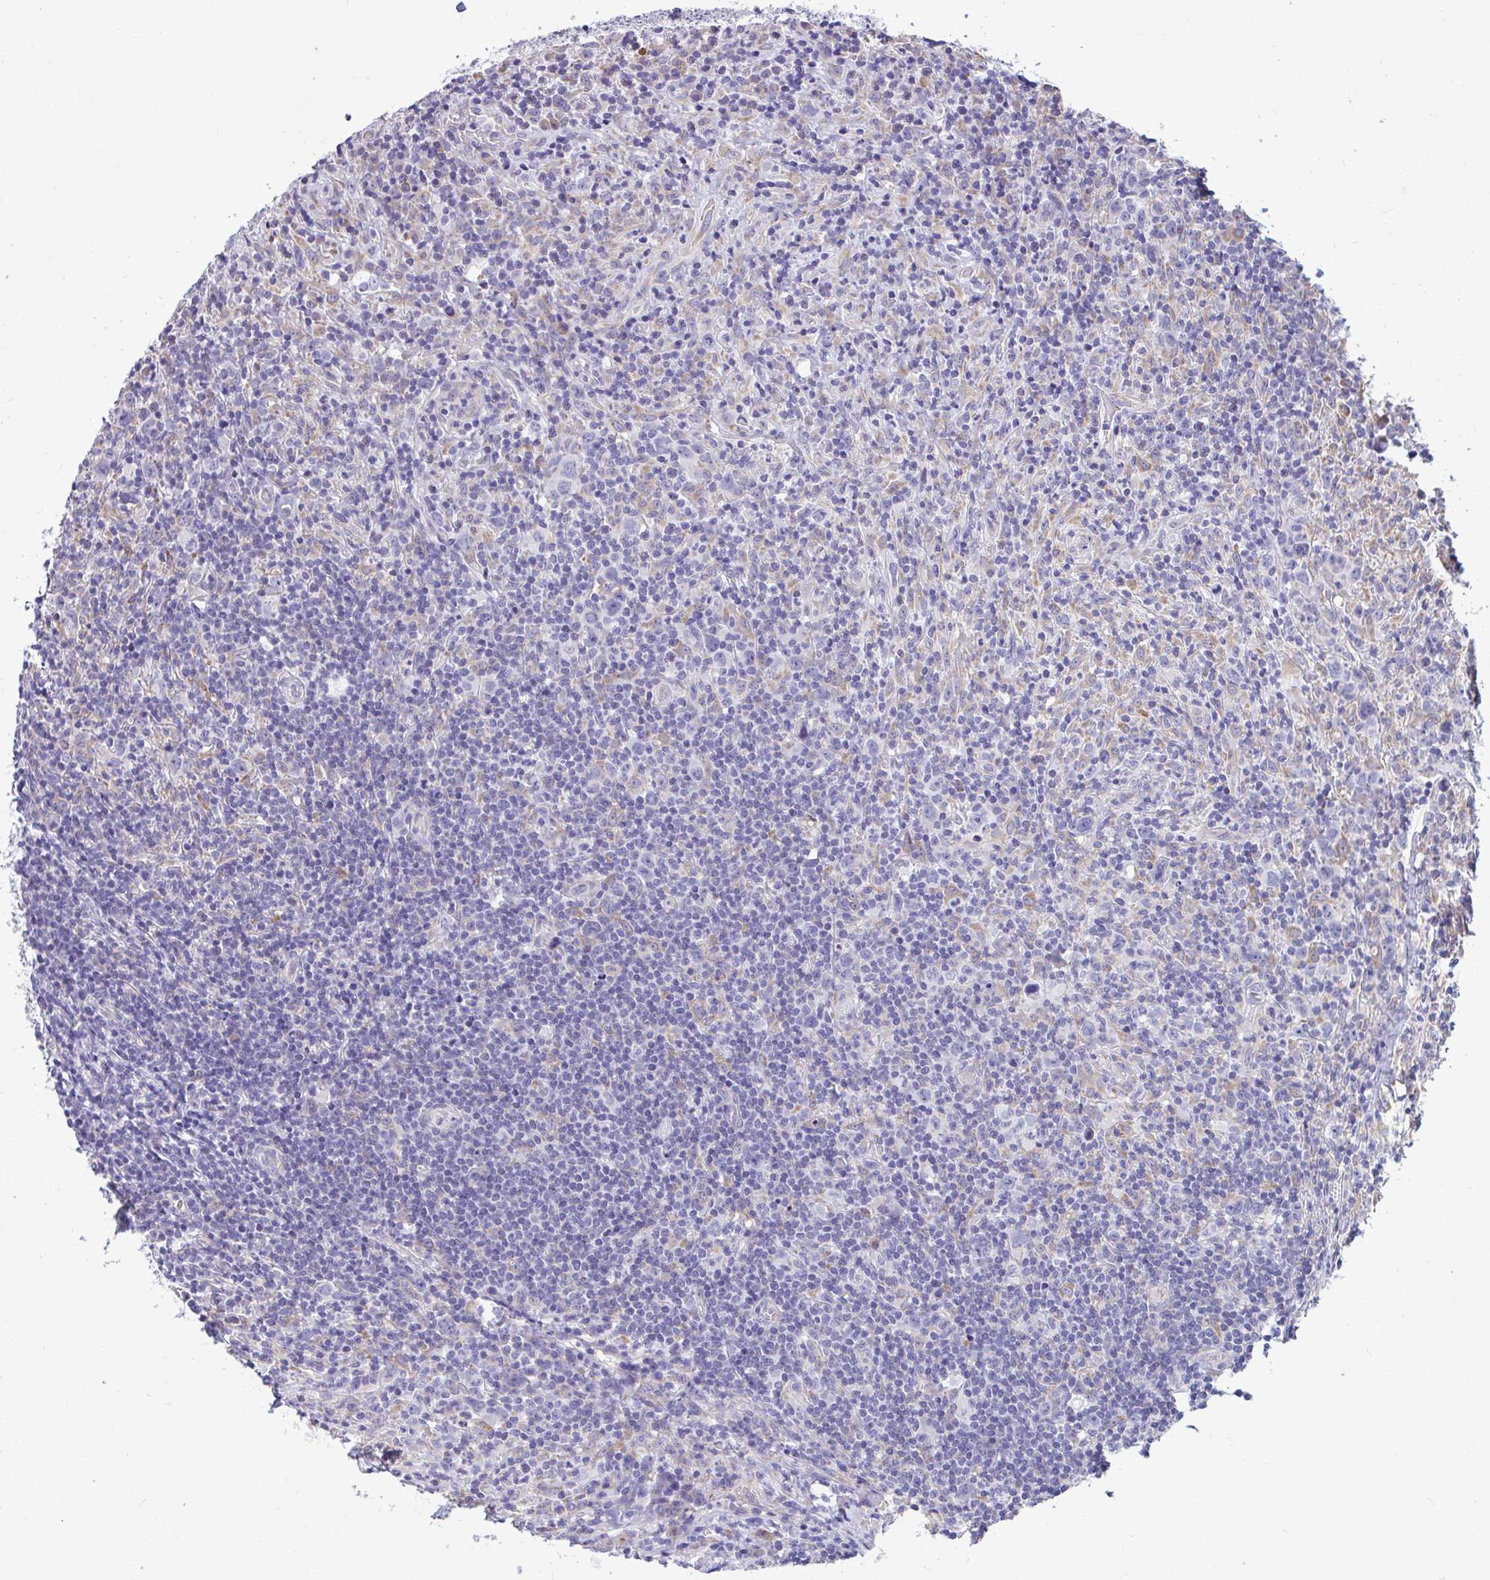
{"staining": {"intensity": "negative", "quantity": "none", "location": "none"}, "tissue": "lymphoma", "cell_type": "Tumor cells", "image_type": "cancer", "snomed": [{"axis": "morphology", "description": "Hodgkin's disease, NOS"}, {"axis": "topography", "description": "Lymph node"}], "caption": "High power microscopy histopathology image of an immunohistochemistry (IHC) histopathology image of lymphoma, revealing no significant staining in tumor cells.", "gene": "PIGK", "patient": {"sex": "female", "age": 18}}